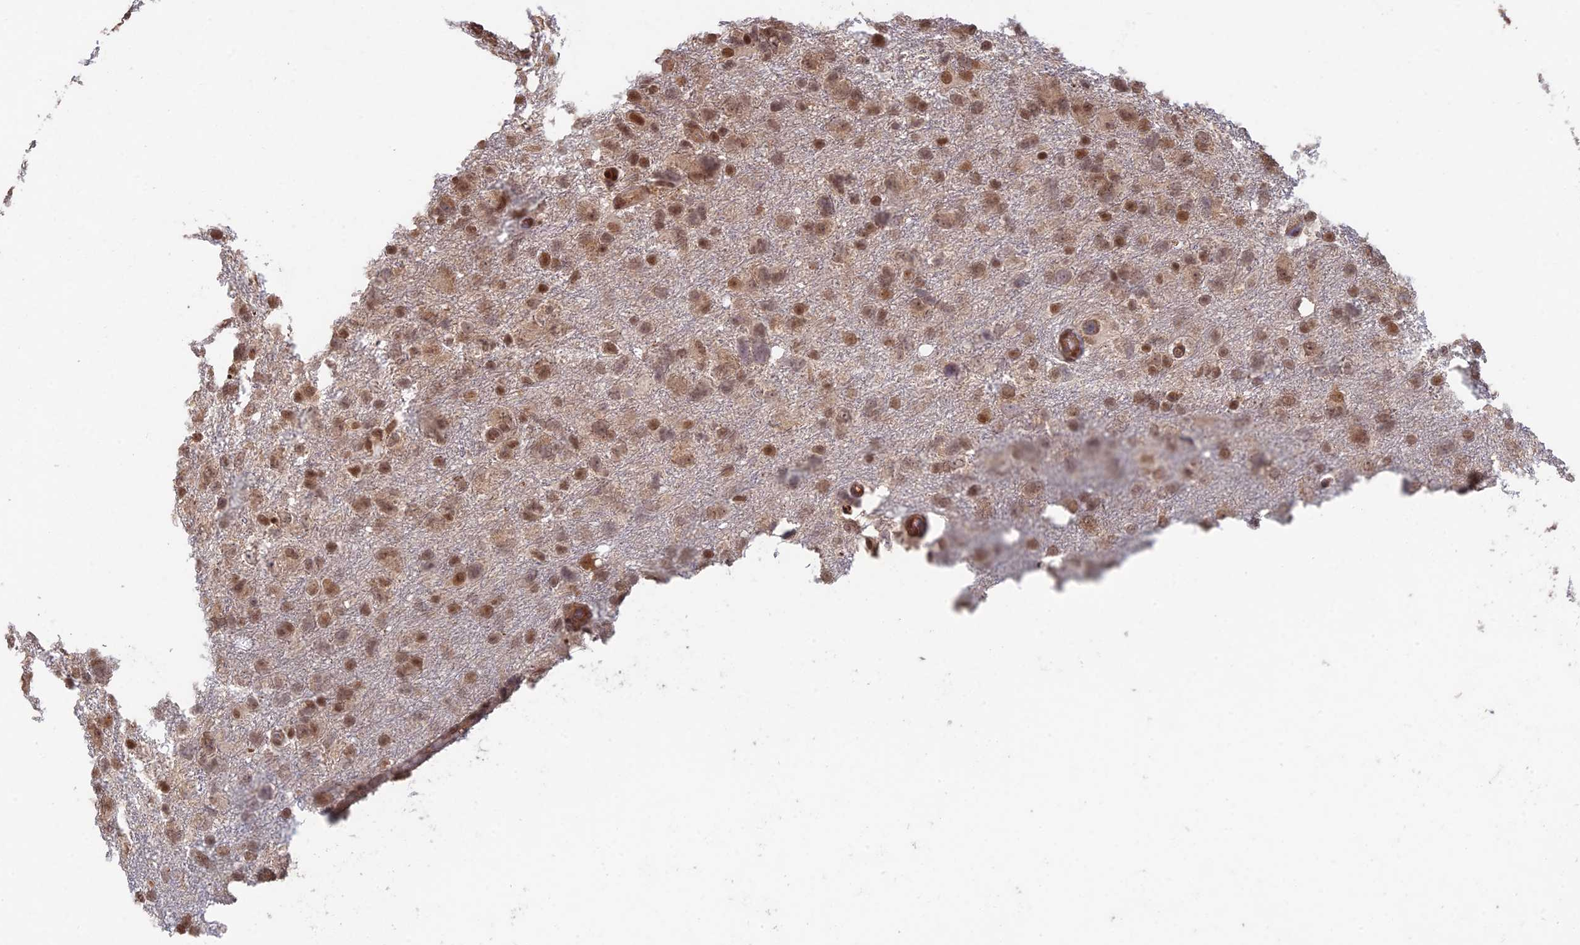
{"staining": {"intensity": "moderate", "quantity": ">75%", "location": "nuclear"}, "tissue": "glioma", "cell_type": "Tumor cells", "image_type": "cancer", "snomed": [{"axis": "morphology", "description": "Glioma, malignant, High grade"}, {"axis": "topography", "description": "Brain"}], "caption": "A high-resolution image shows IHC staining of glioma, which shows moderate nuclear expression in approximately >75% of tumor cells.", "gene": "RANBP3", "patient": {"sex": "male", "age": 61}}